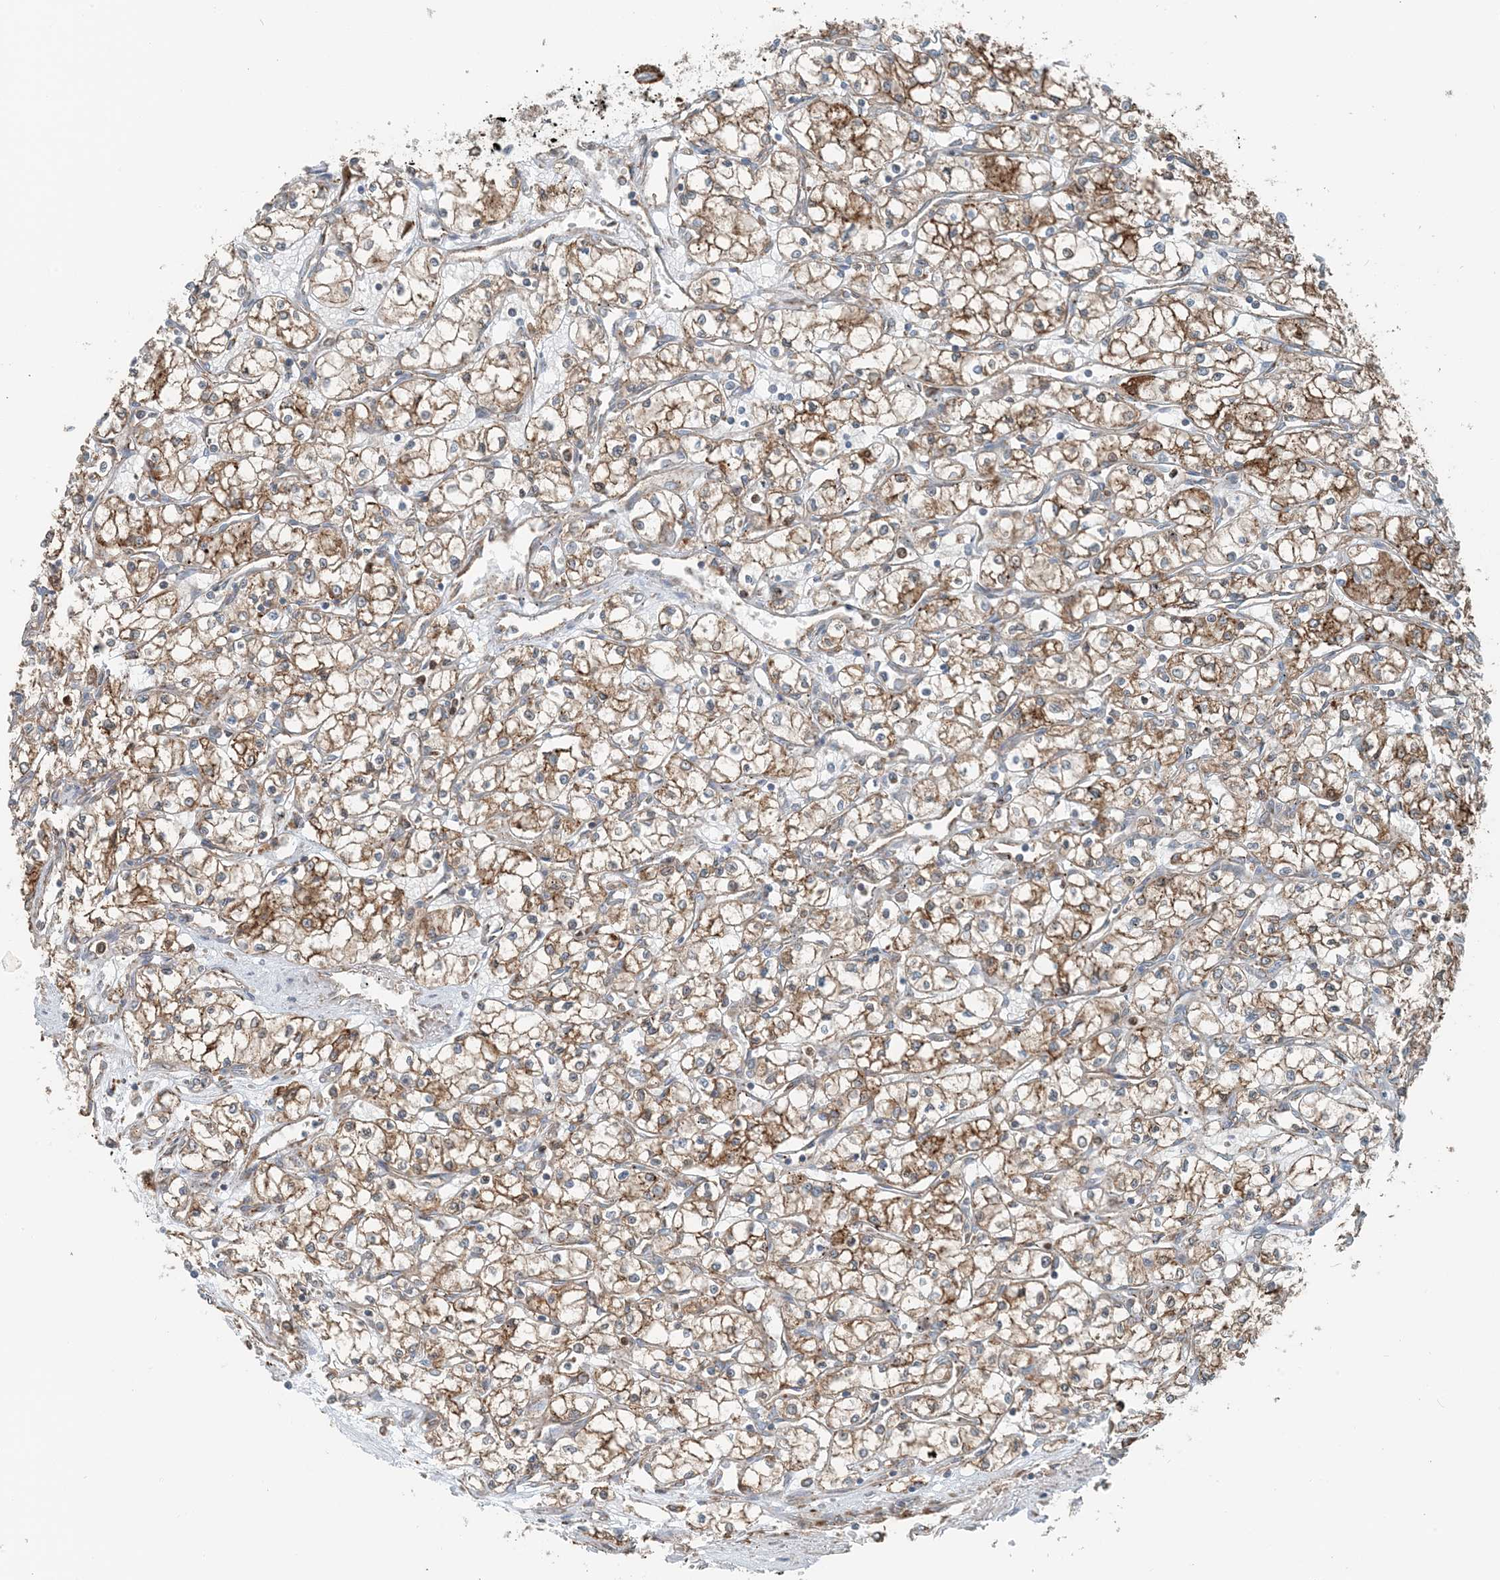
{"staining": {"intensity": "moderate", "quantity": ">75%", "location": "cytoplasmic/membranous"}, "tissue": "renal cancer", "cell_type": "Tumor cells", "image_type": "cancer", "snomed": [{"axis": "morphology", "description": "Adenocarcinoma, NOS"}, {"axis": "topography", "description": "Kidney"}], "caption": "The photomicrograph exhibits immunohistochemical staining of adenocarcinoma (renal). There is moderate cytoplasmic/membranous positivity is present in approximately >75% of tumor cells.", "gene": "CERKL", "patient": {"sex": "male", "age": 59}}